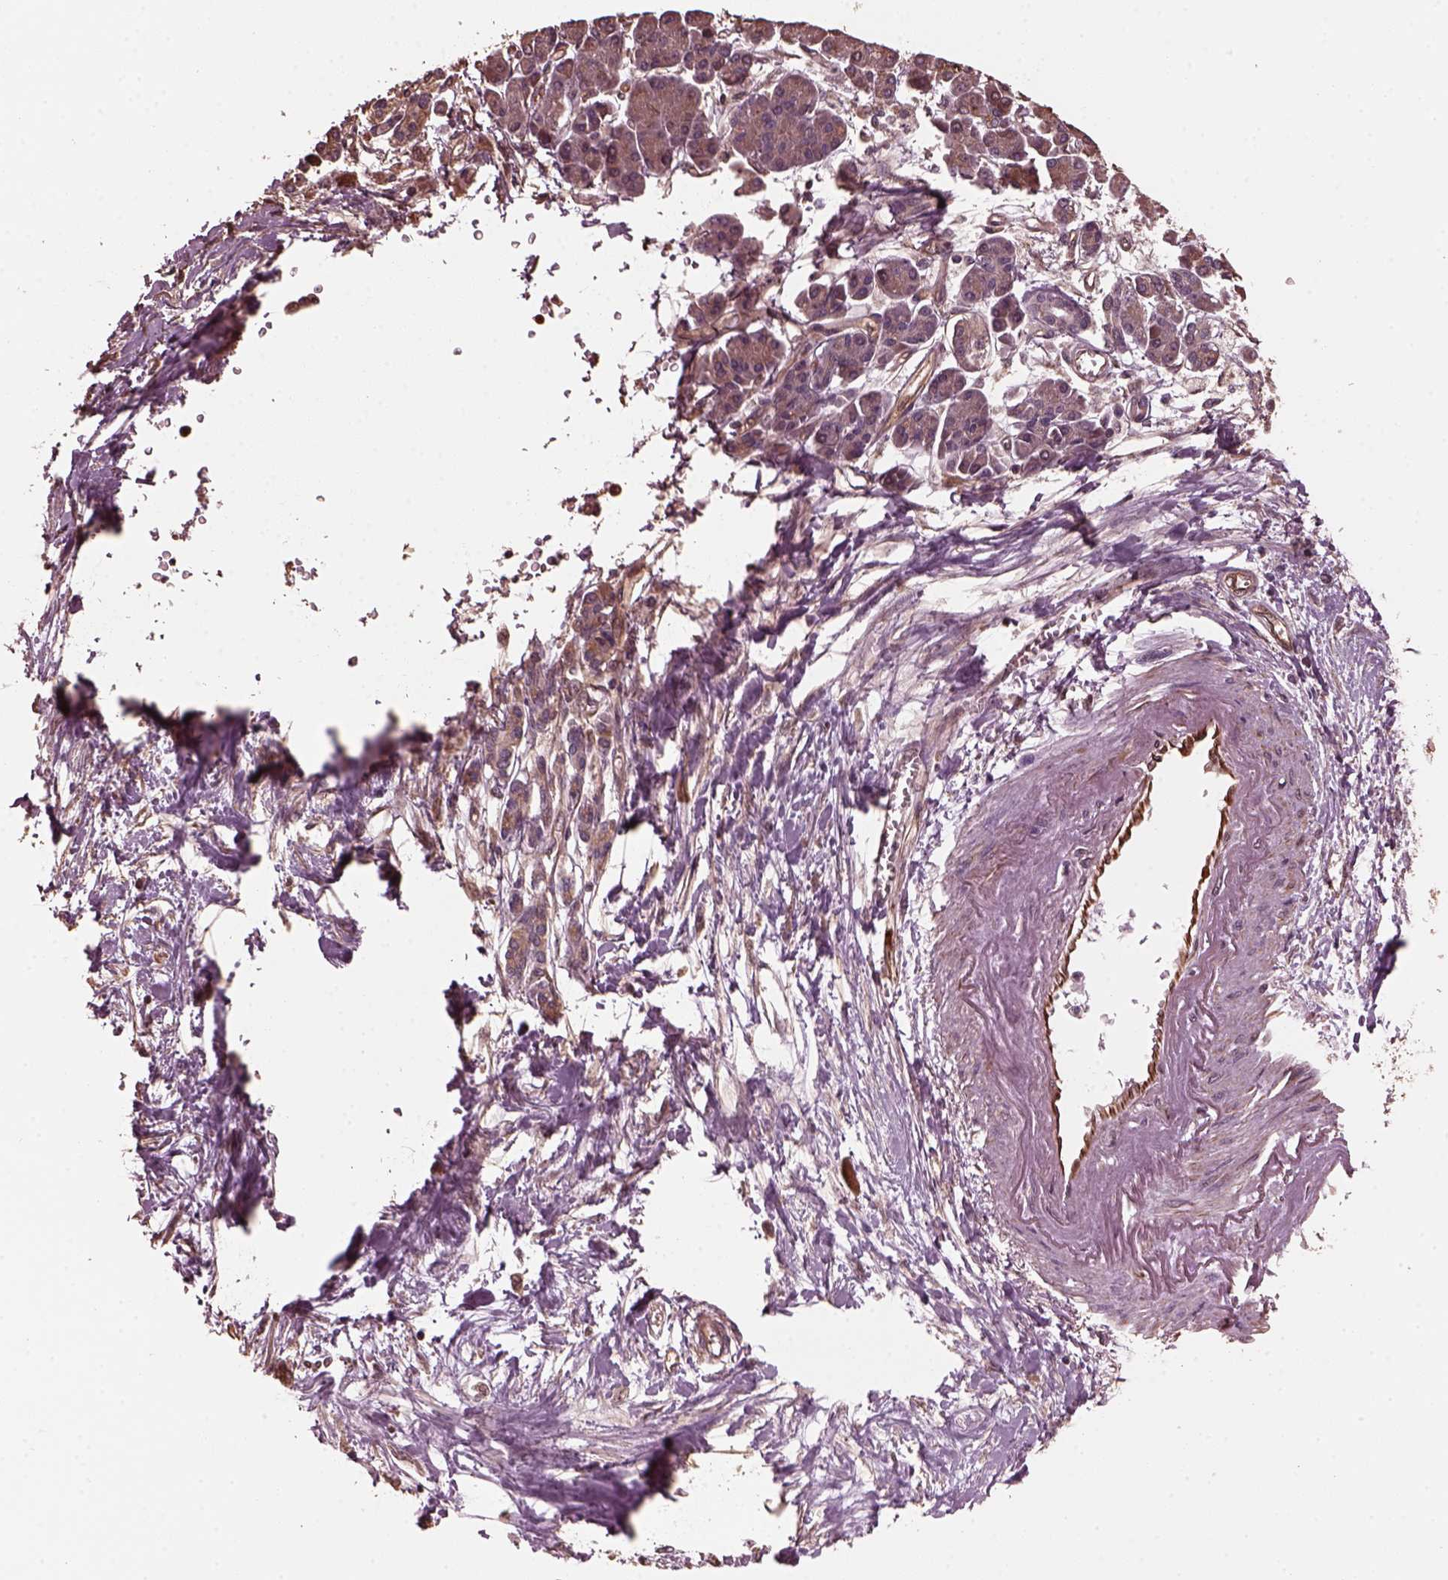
{"staining": {"intensity": "weak", "quantity": "25%-75%", "location": "cytoplasmic/membranous"}, "tissue": "pancreatic cancer", "cell_type": "Tumor cells", "image_type": "cancer", "snomed": [{"axis": "morphology", "description": "Adenocarcinoma, NOS"}, {"axis": "topography", "description": "Pancreas"}], "caption": "IHC micrograph of adenocarcinoma (pancreatic) stained for a protein (brown), which shows low levels of weak cytoplasmic/membranous positivity in approximately 25%-75% of tumor cells.", "gene": "GTPBP1", "patient": {"sex": "female", "age": 77}}